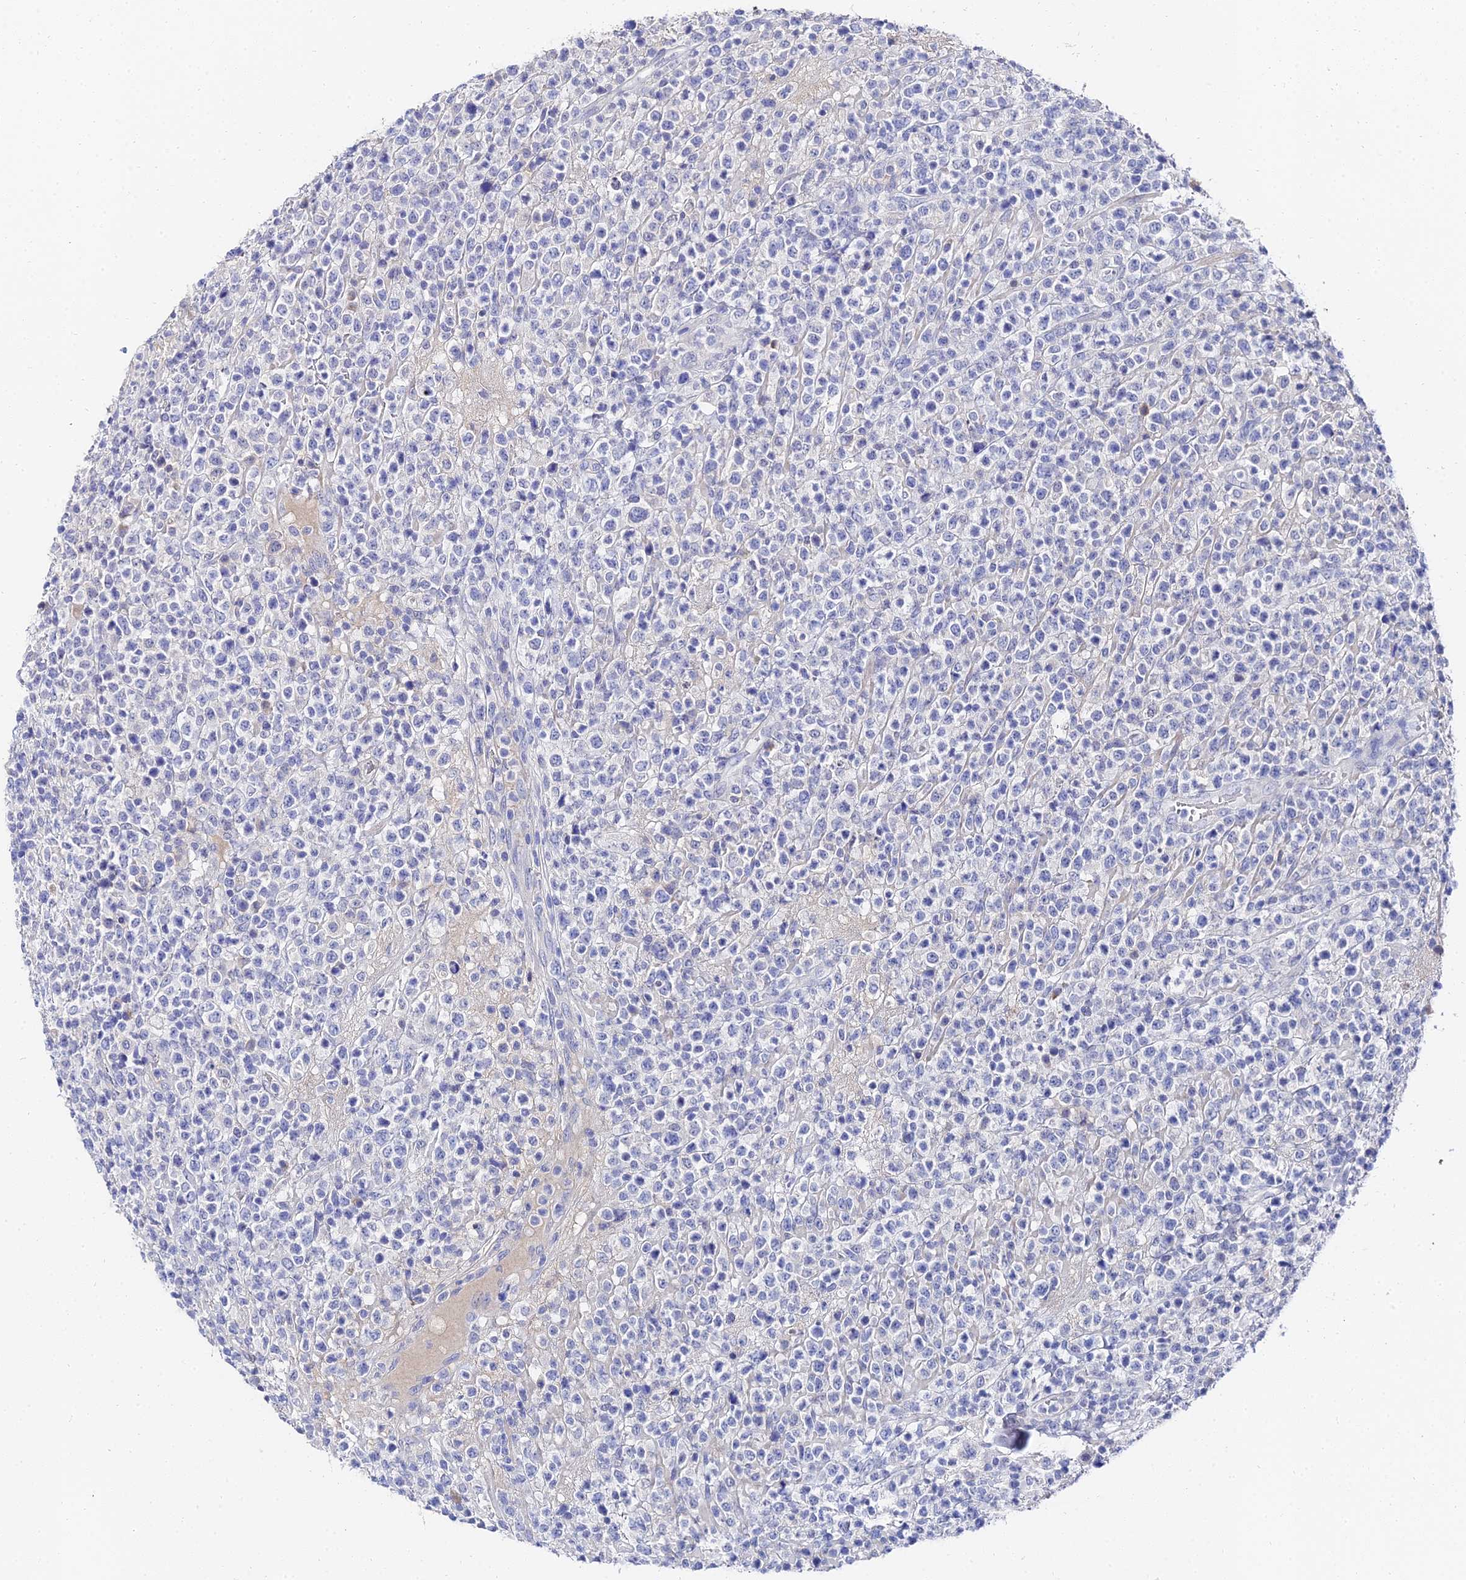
{"staining": {"intensity": "negative", "quantity": "none", "location": "none"}, "tissue": "lymphoma", "cell_type": "Tumor cells", "image_type": "cancer", "snomed": [{"axis": "morphology", "description": "Malignant lymphoma, non-Hodgkin's type, High grade"}, {"axis": "topography", "description": "Colon"}], "caption": "There is no significant expression in tumor cells of high-grade malignant lymphoma, non-Hodgkin's type.", "gene": "KRT17", "patient": {"sex": "female", "age": 53}}